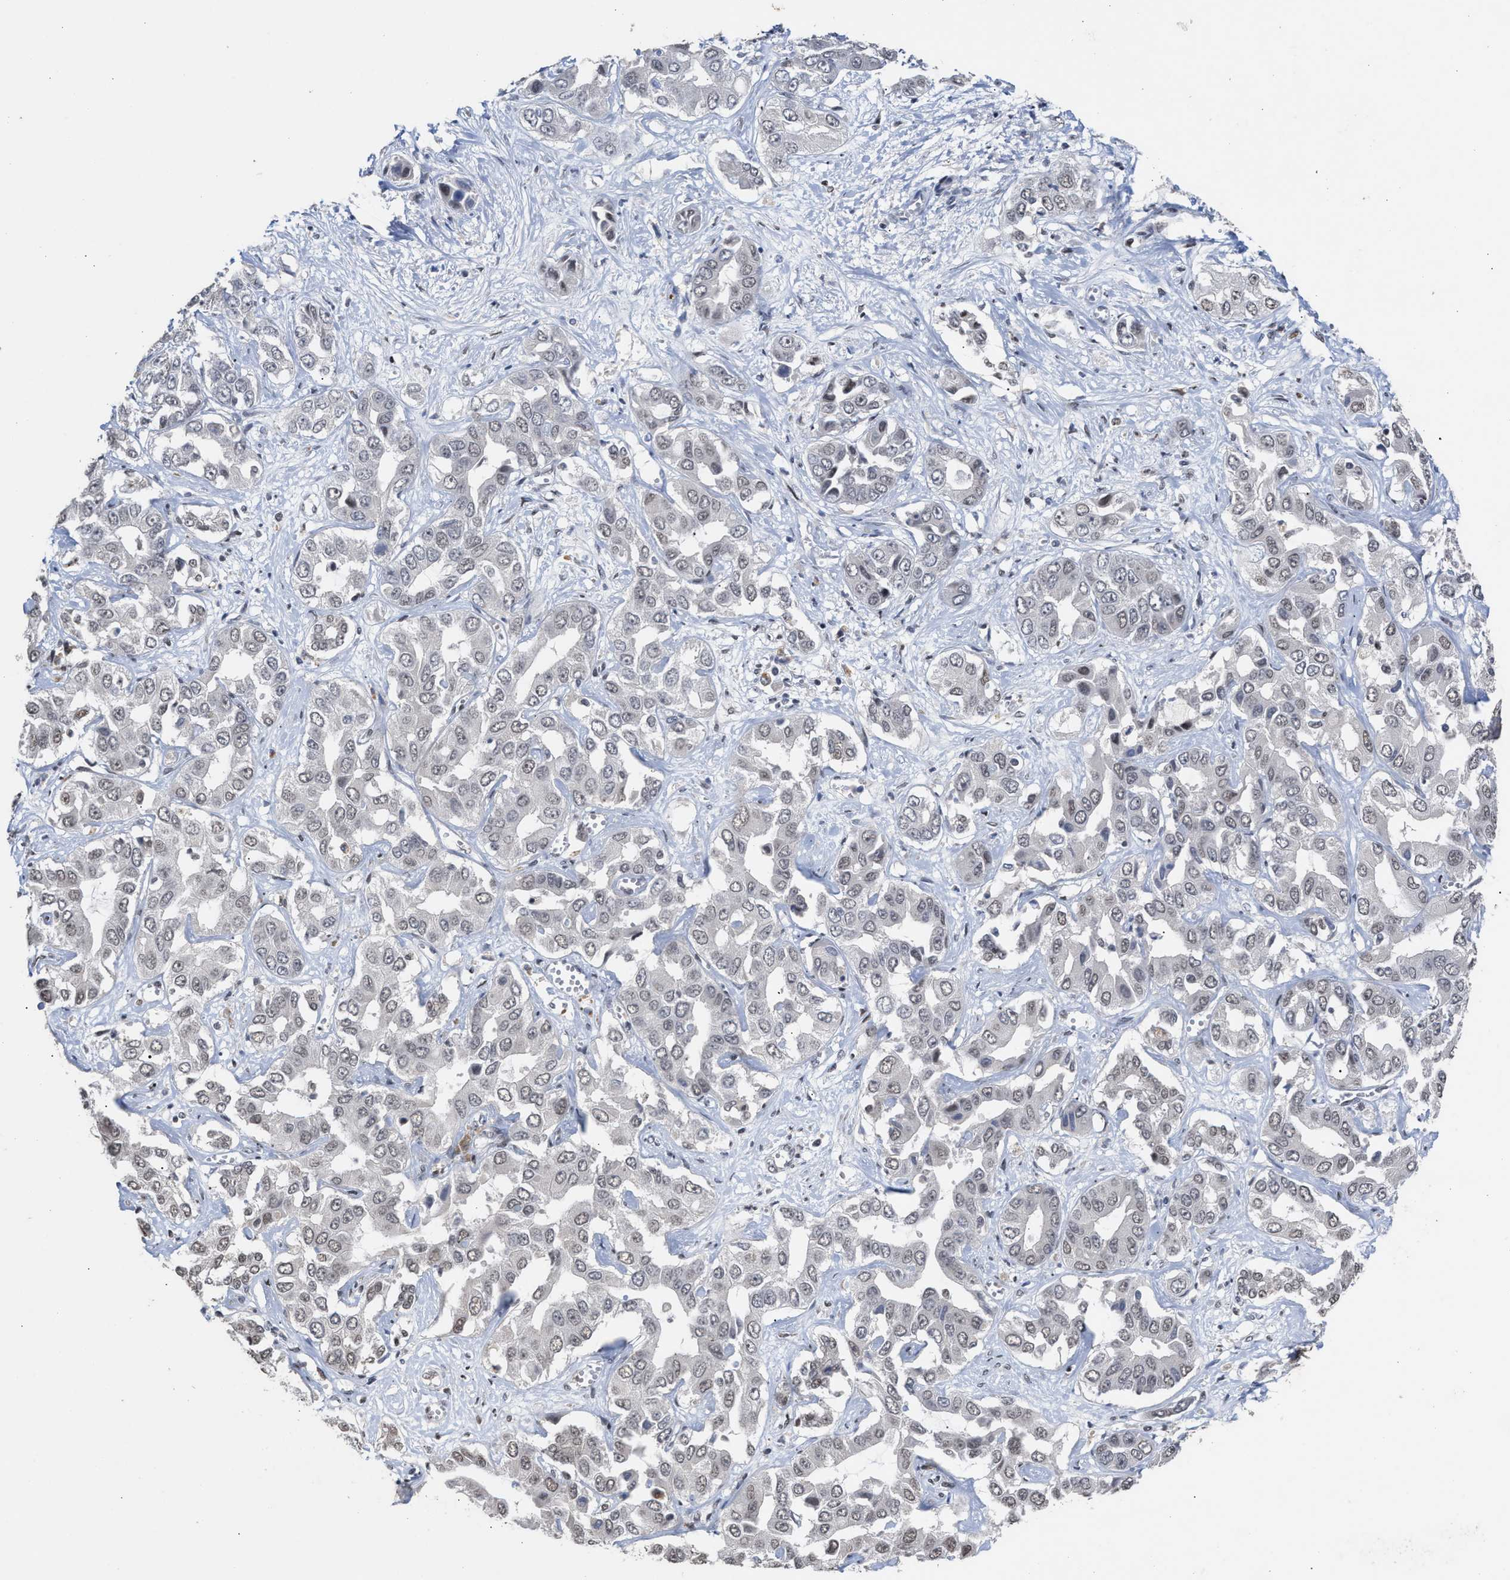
{"staining": {"intensity": "negative", "quantity": "none", "location": "none"}, "tissue": "liver cancer", "cell_type": "Tumor cells", "image_type": "cancer", "snomed": [{"axis": "morphology", "description": "Cholangiocarcinoma"}, {"axis": "topography", "description": "Liver"}], "caption": "IHC photomicrograph of cholangiocarcinoma (liver) stained for a protein (brown), which reveals no expression in tumor cells.", "gene": "MKNK2", "patient": {"sex": "female", "age": 52}}